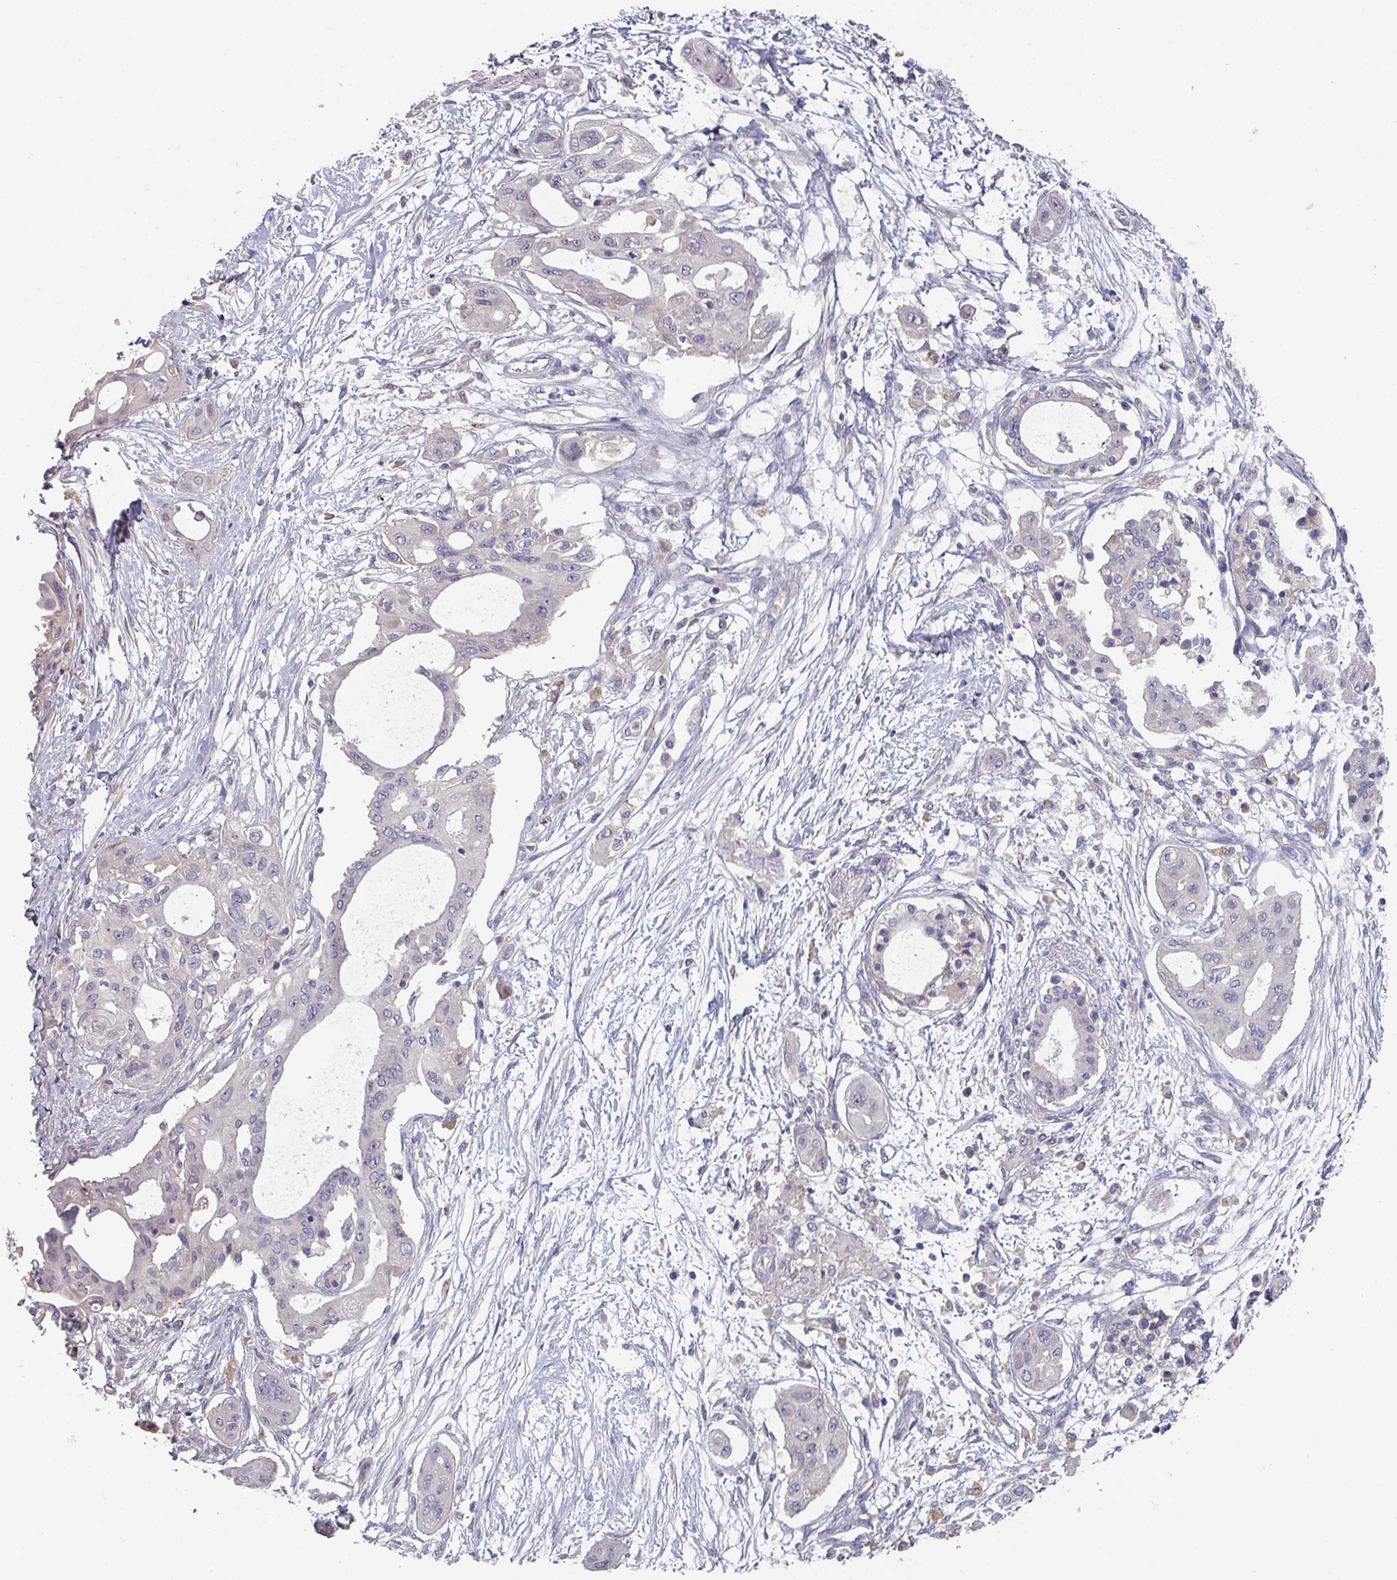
{"staining": {"intensity": "negative", "quantity": "none", "location": "none"}, "tissue": "pancreatic cancer", "cell_type": "Tumor cells", "image_type": "cancer", "snomed": [{"axis": "morphology", "description": "Adenocarcinoma, NOS"}, {"axis": "topography", "description": "Pancreas"}], "caption": "Protein analysis of pancreatic cancer shows no significant positivity in tumor cells.", "gene": "PRAMEF8", "patient": {"sex": "male", "age": 68}}